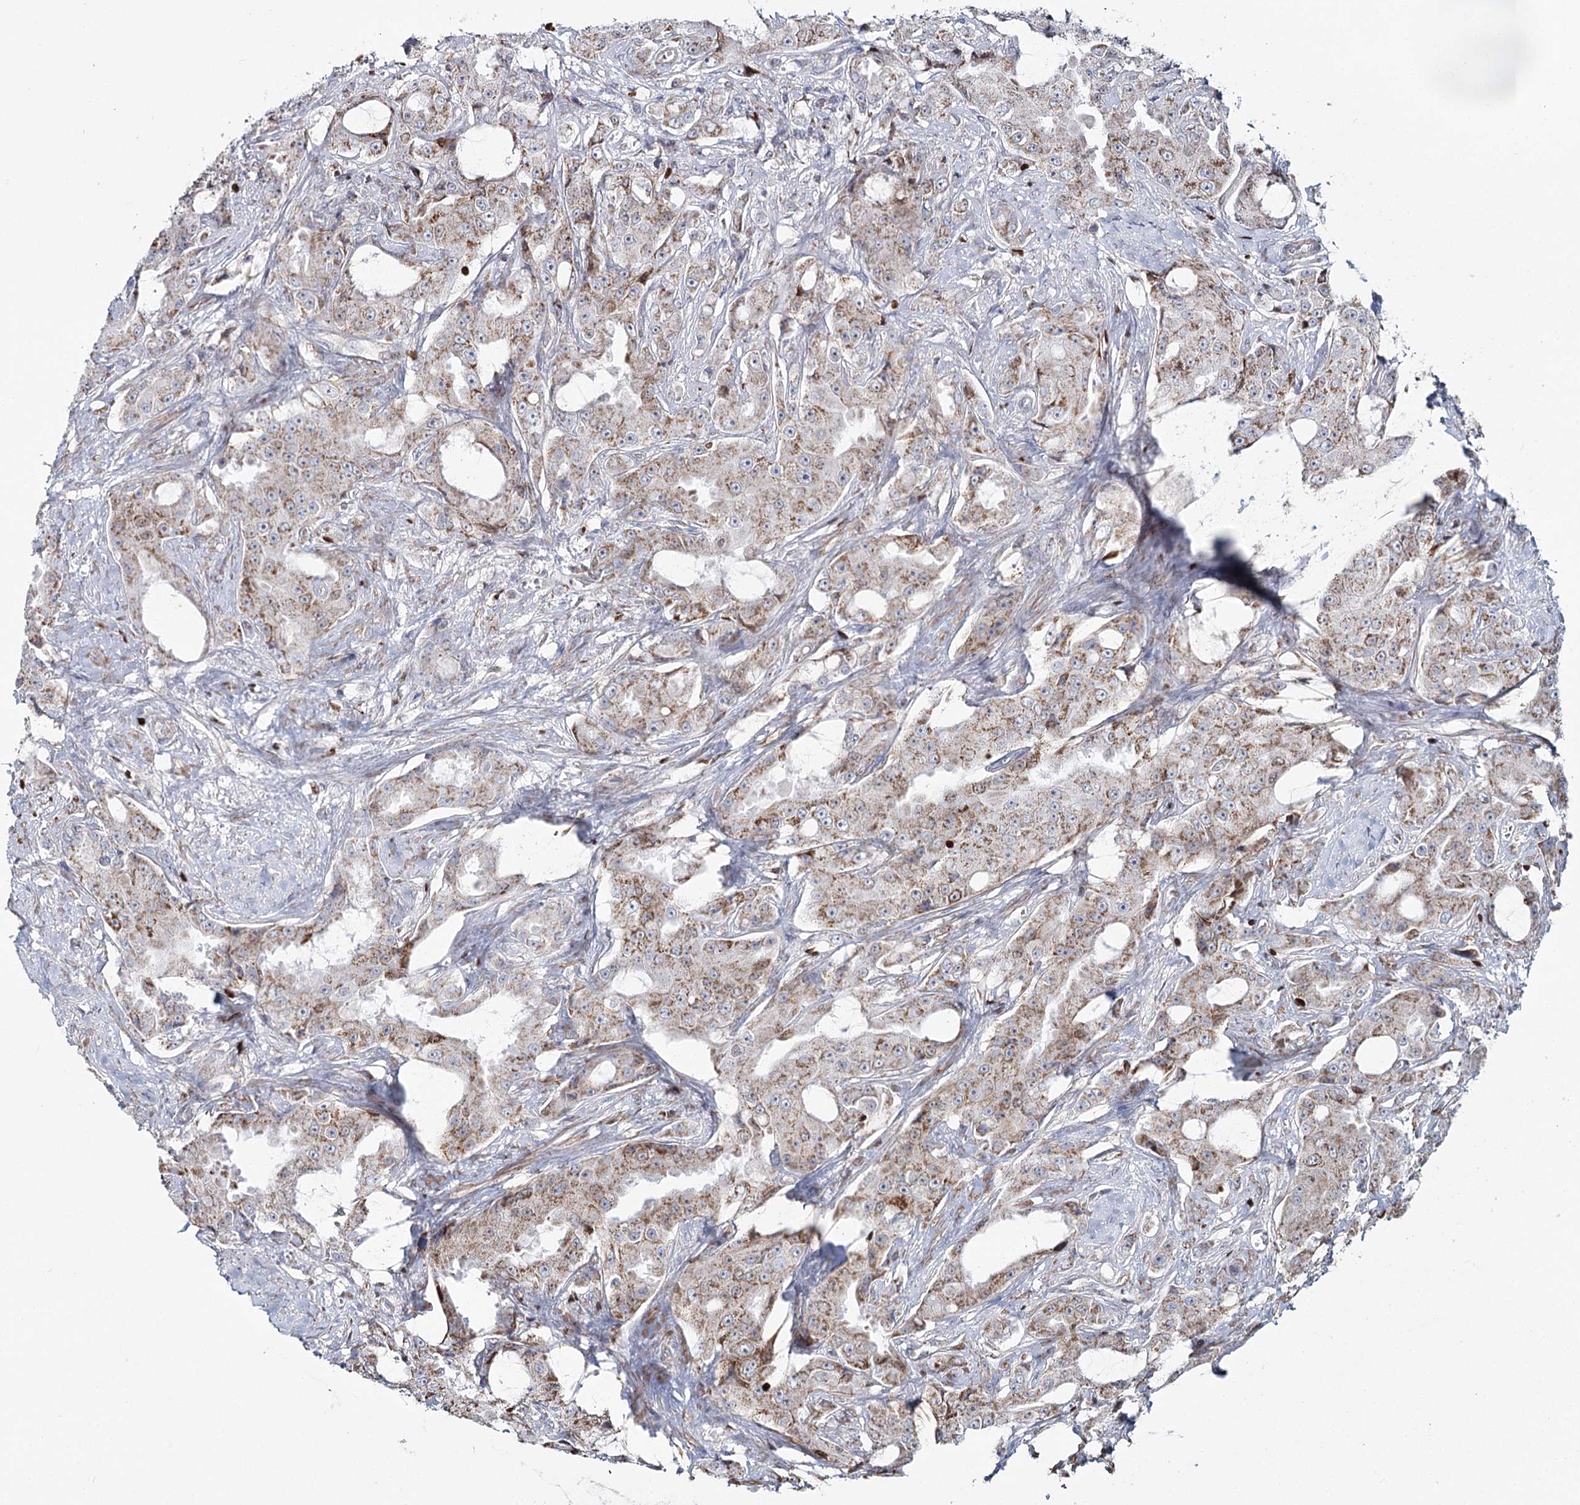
{"staining": {"intensity": "moderate", "quantity": ">75%", "location": "cytoplasmic/membranous"}, "tissue": "prostate cancer", "cell_type": "Tumor cells", "image_type": "cancer", "snomed": [{"axis": "morphology", "description": "Adenocarcinoma, High grade"}, {"axis": "topography", "description": "Prostate"}], "caption": "Immunohistochemical staining of human prostate adenocarcinoma (high-grade) displays medium levels of moderate cytoplasmic/membranous expression in approximately >75% of tumor cells.", "gene": "PDHX", "patient": {"sex": "male", "age": 73}}